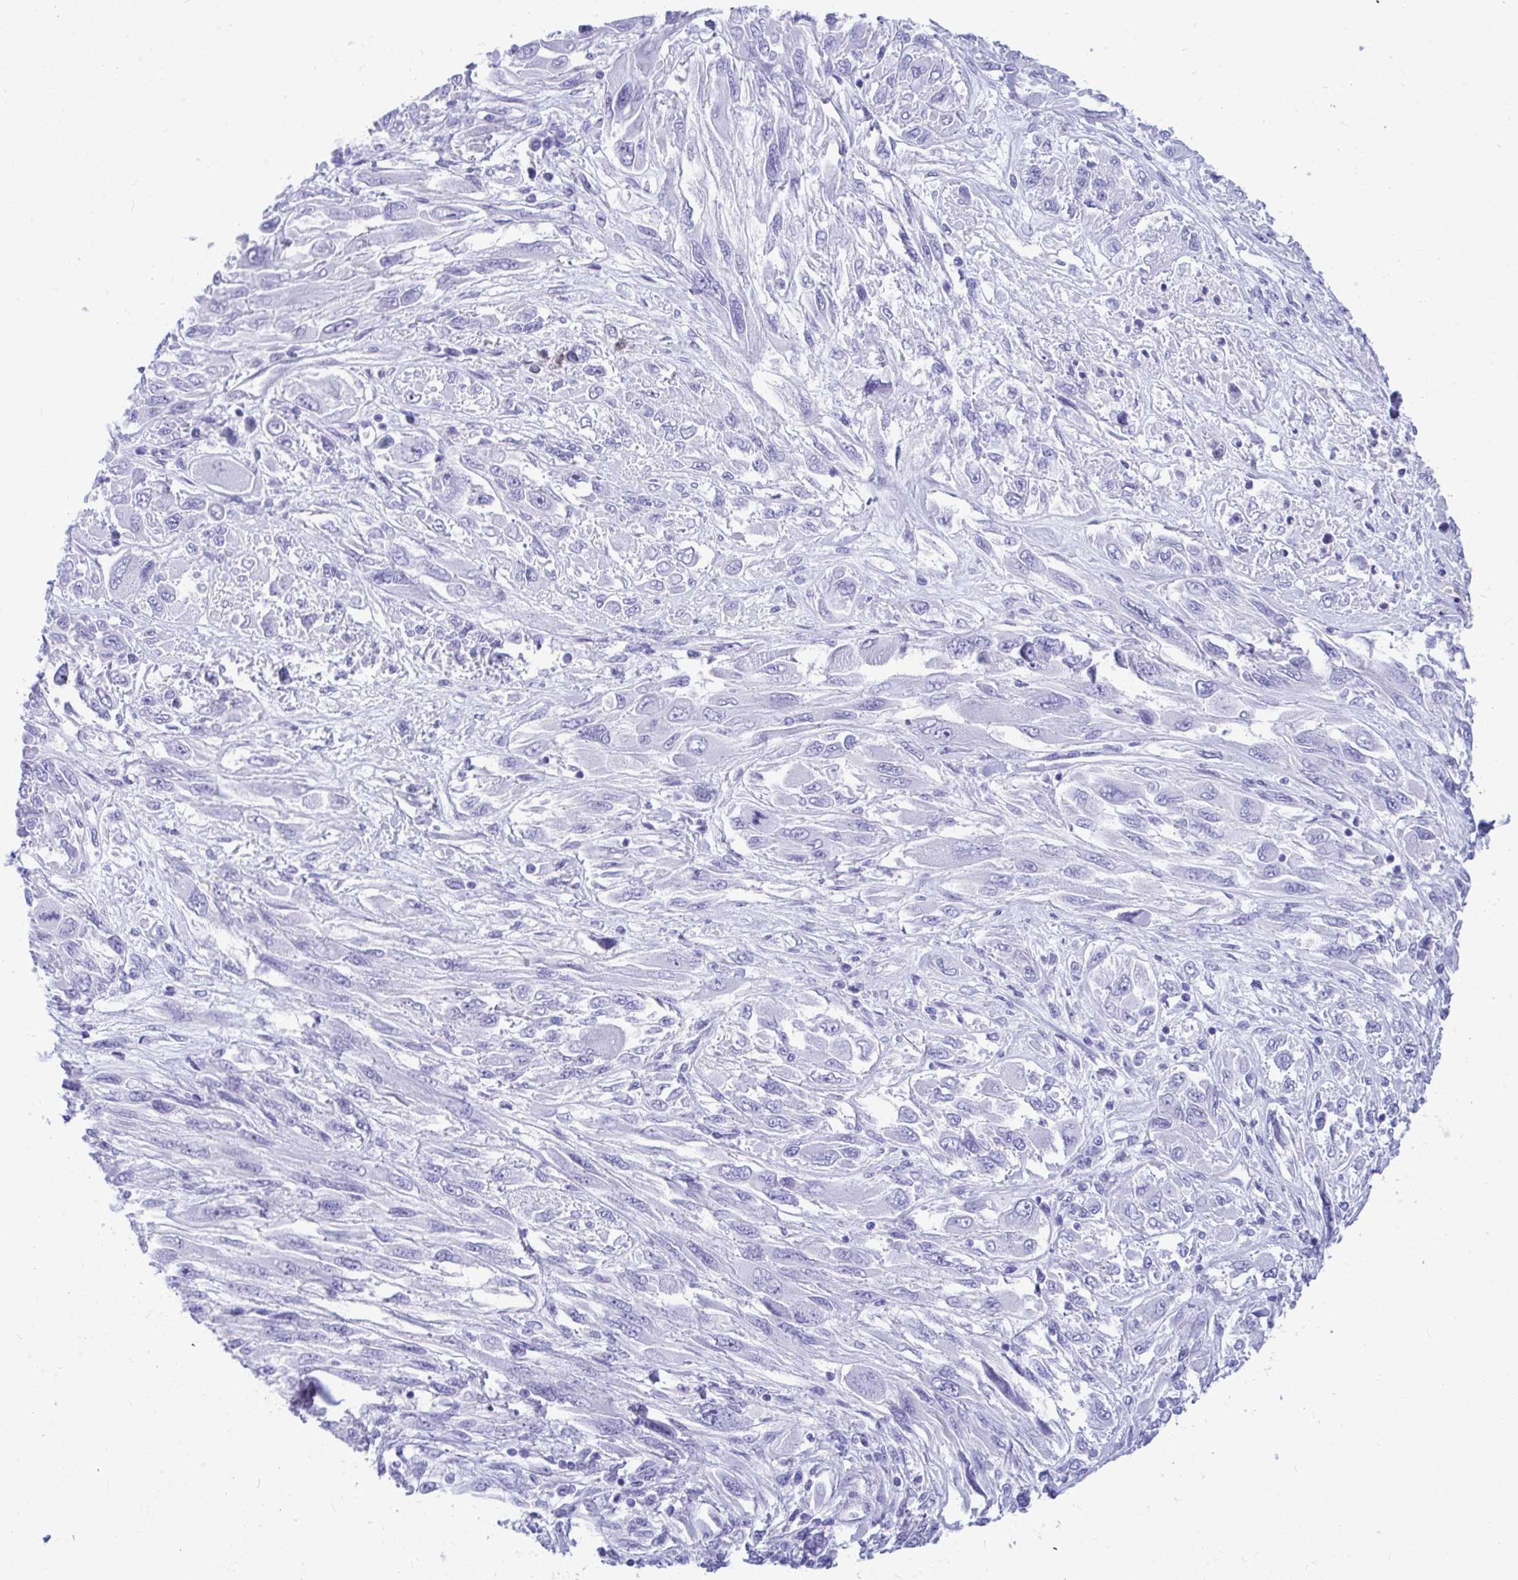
{"staining": {"intensity": "negative", "quantity": "none", "location": "none"}, "tissue": "melanoma", "cell_type": "Tumor cells", "image_type": "cancer", "snomed": [{"axis": "morphology", "description": "Malignant melanoma, NOS"}, {"axis": "topography", "description": "Skin"}], "caption": "Tumor cells are negative for protein expression in human malignant melanoma. (DAB (3,3'-diaminobenzidine) immunohistochemistry (IHC), high magnification).", "gene": "SHISA8", "patient": {"sex": "female", "age": 91}}